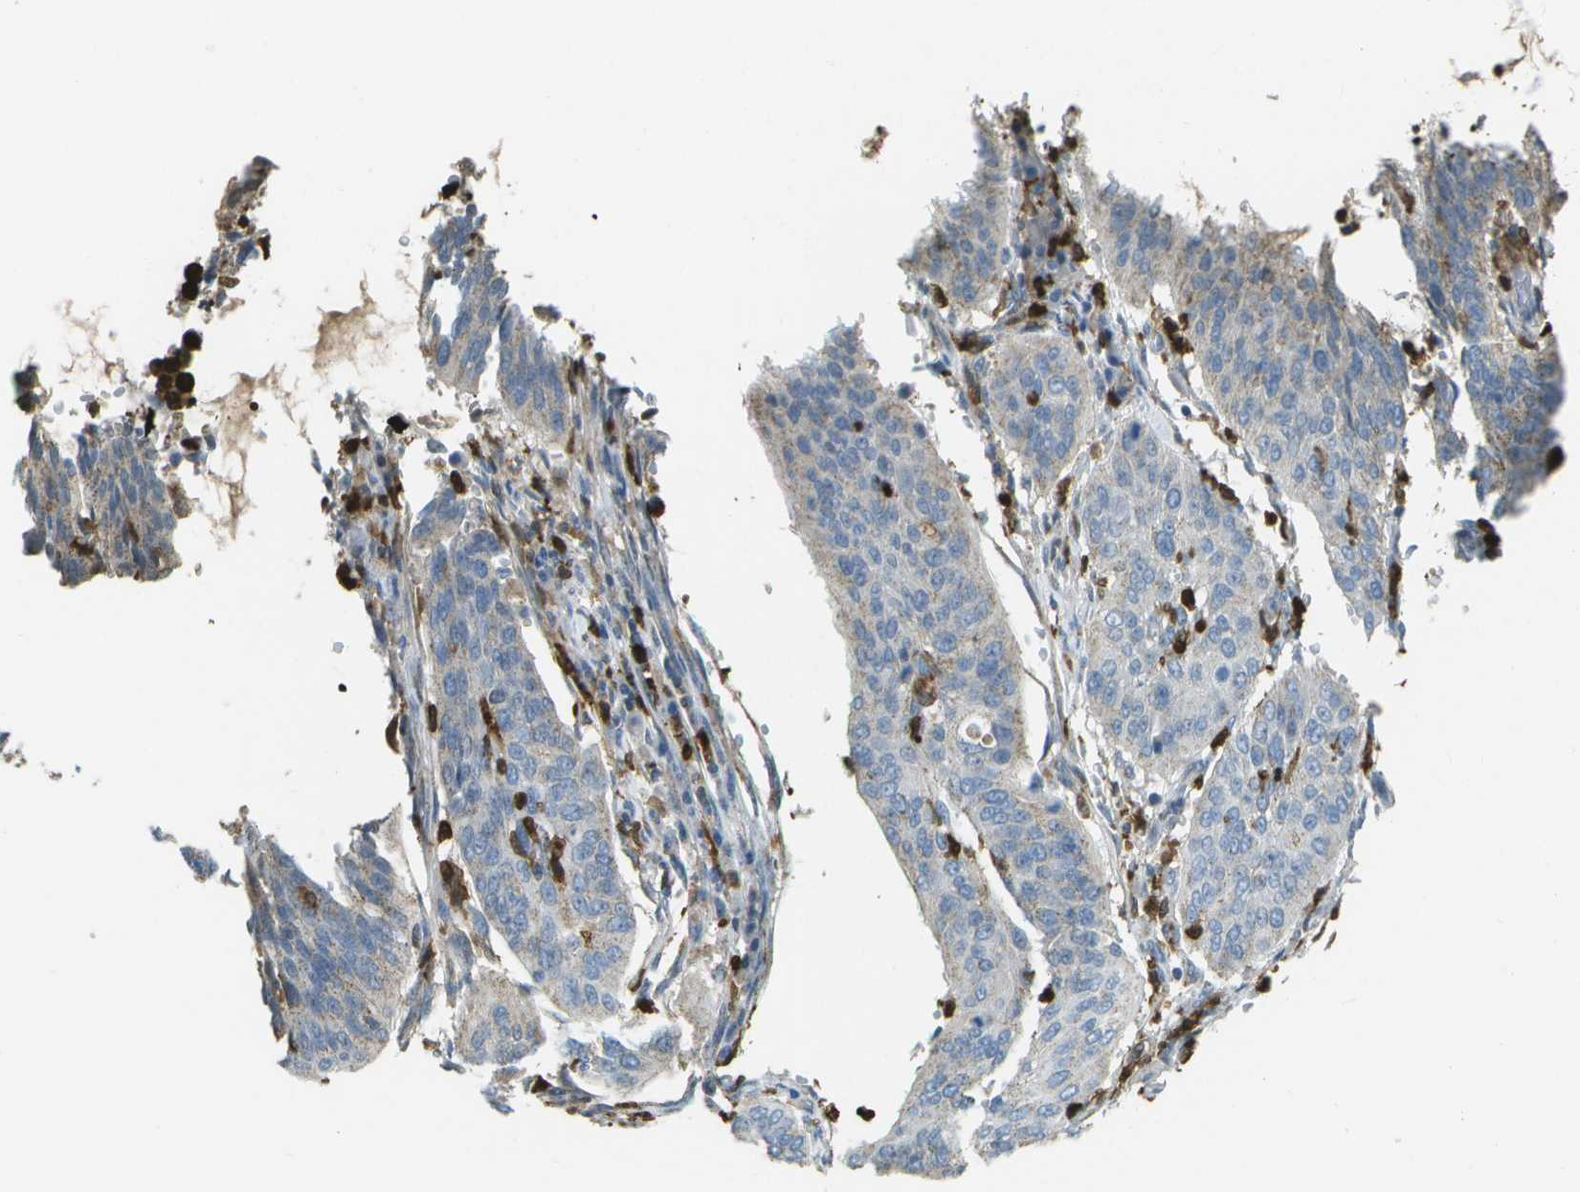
{"staining": {"intensity": "negative", "quantity": "none", "location": "none"}, "tissue": "cervical cancer", "cell_type": "Tumor cells", "image_type": "cancer", "snomed": [{"axis": "morphology", "description": "Normal tissue, NOS"}, {"axis": "morphology", "description": "Squamous cell carcinoma, NOS"}, {"axis": "topography", "description": "Cervix"}], "caption": "This image is of cervical squamous cell carcinoma stained with immunohistochemistry (IHC) to label a protein in brown with the nuclei are counter-stained blue. There is no positivity in tumor cells.", "gene": "CACHD1", "patient": {"sex": "female", "age": 39}}